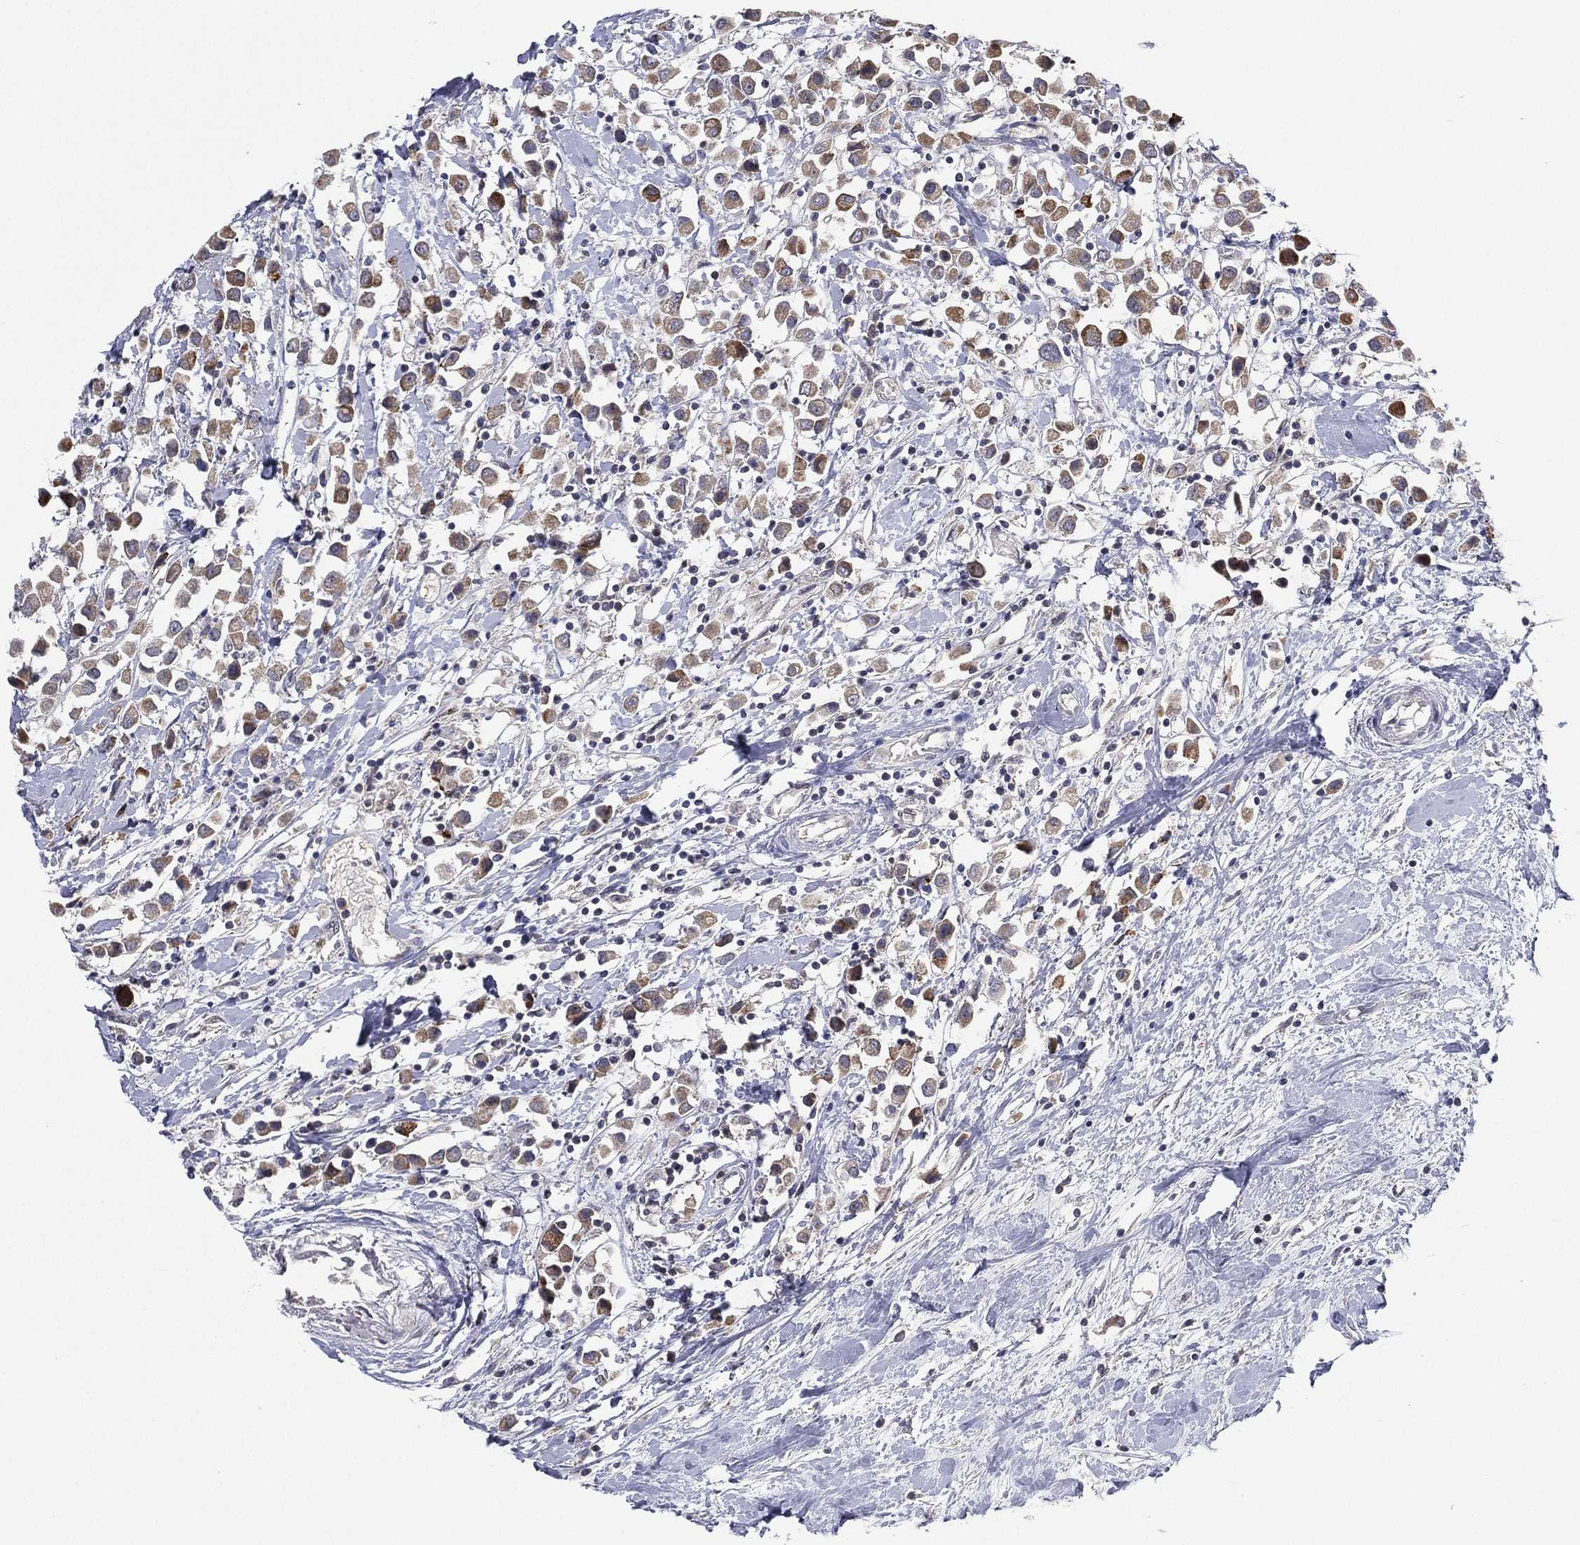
{"staining": {"intensity": "moderate", "quantity": ">75%", "location": "cytoplasmic/membranous"}, "tissue": "breast cancer", "cell_type": "Tumor cells", "image_type": "cancer", "snomed": [{"axis": "morphology", "description": "Duct carcinoma"}, {"axis": "topography", "description": "Breast"}], "caption": "Immunohistochemical staining of breast cancer demonstrates medium levels of moderate cytoplasmic/membranous expression in about >75% of tumor cells.", "gene": "KAT14", "patient": {"sex": "female", "age": 61}}